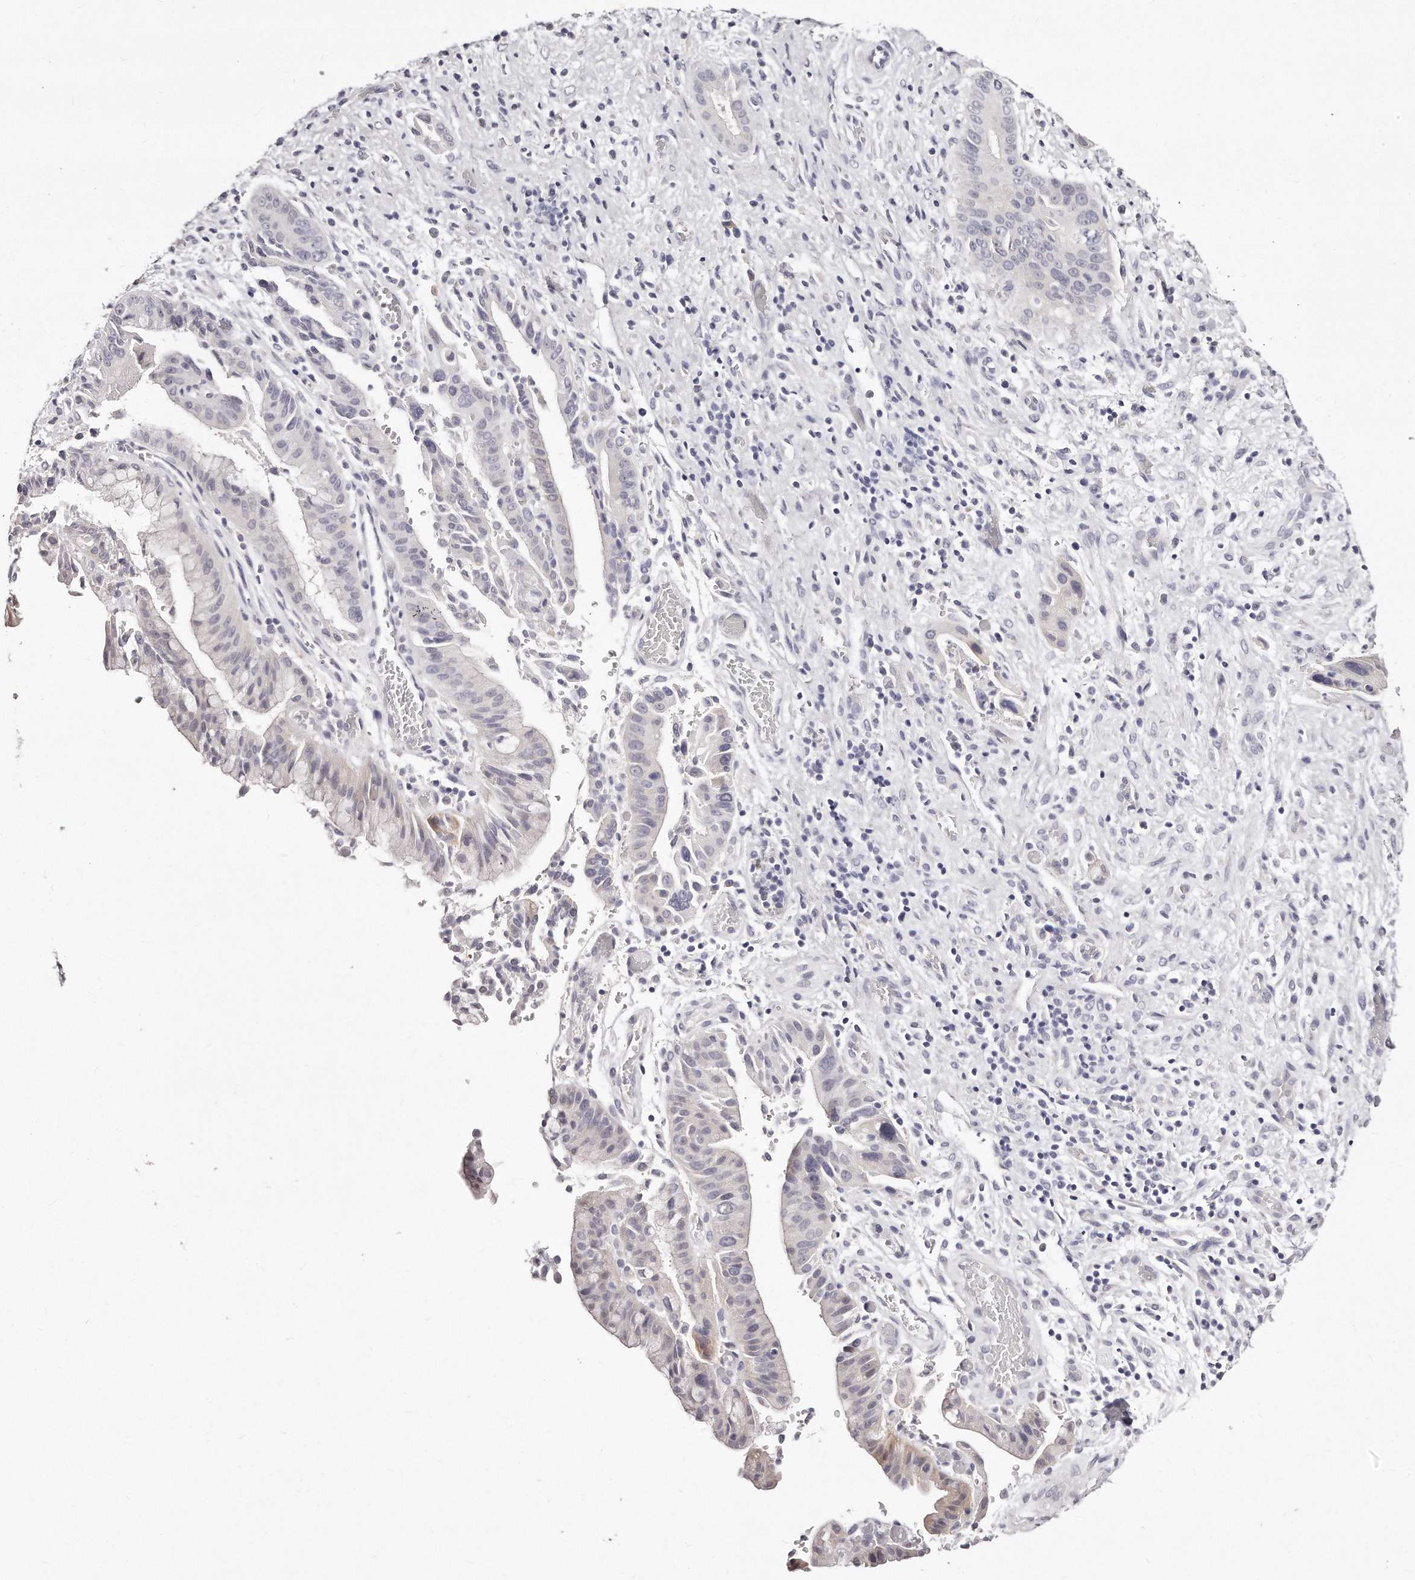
{"staining": {"intensity": "negative", "quantity": "none", "location": "none"}, "tissue": "liver cancer", "cell_type": "Tumor cells", "image_type": "cancer", "snomed": [{"axis": "morphology", "description": "Cholangiocarcinoma"}, {"axis": "topography", "description": "Liver"}], "caption": "Tumor cells show no significant protein expression in liver cancer. The staining was performed using DAB (3,3'-diaminobenzidine) to visualize the protein expression in brown, while the nuclei were stained in blue with hematoxylin (Magnification: 20x).", "gene": "GDA", "patient": {"sex": "female", "age": 54}}